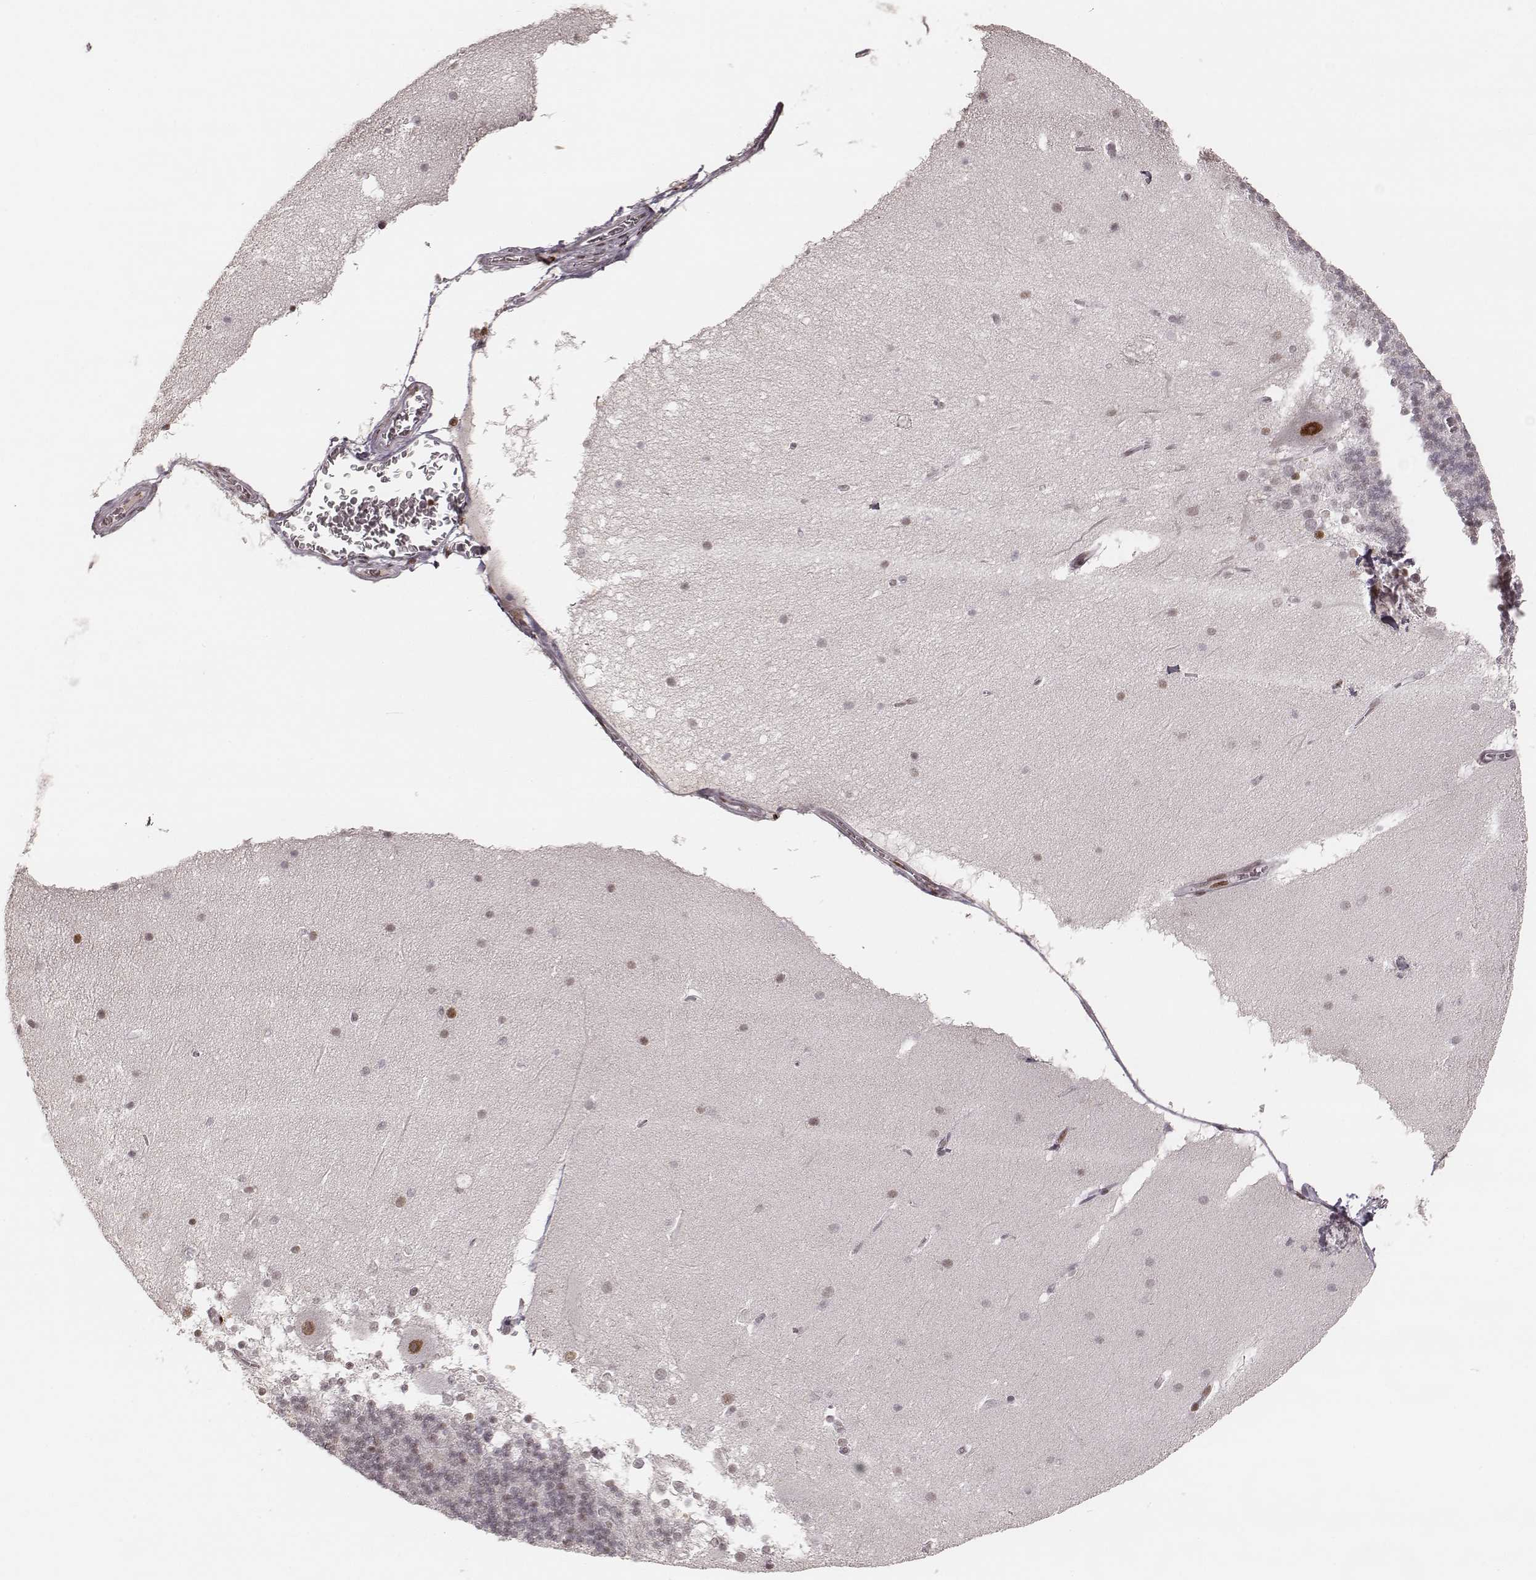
{"staining": {"intensity": "moderate", "quantity": ">75%", "location": "nuclear"}, "tissue": "cerebellum", "cell_type": "Cells in granular layer", "image_type": "normal", "snomed": [{"axis": "morphology", "description": "Normal tissue, NOS"}, {"axis": "topography", "description": "Cerebellum"}], "caption": "Moderate nuclear positivity is present in about >75% of cells in granular layer in benign cerebellum.", "gene": "HNRNPC", "patient": {"sex": "female", "age": 19}}